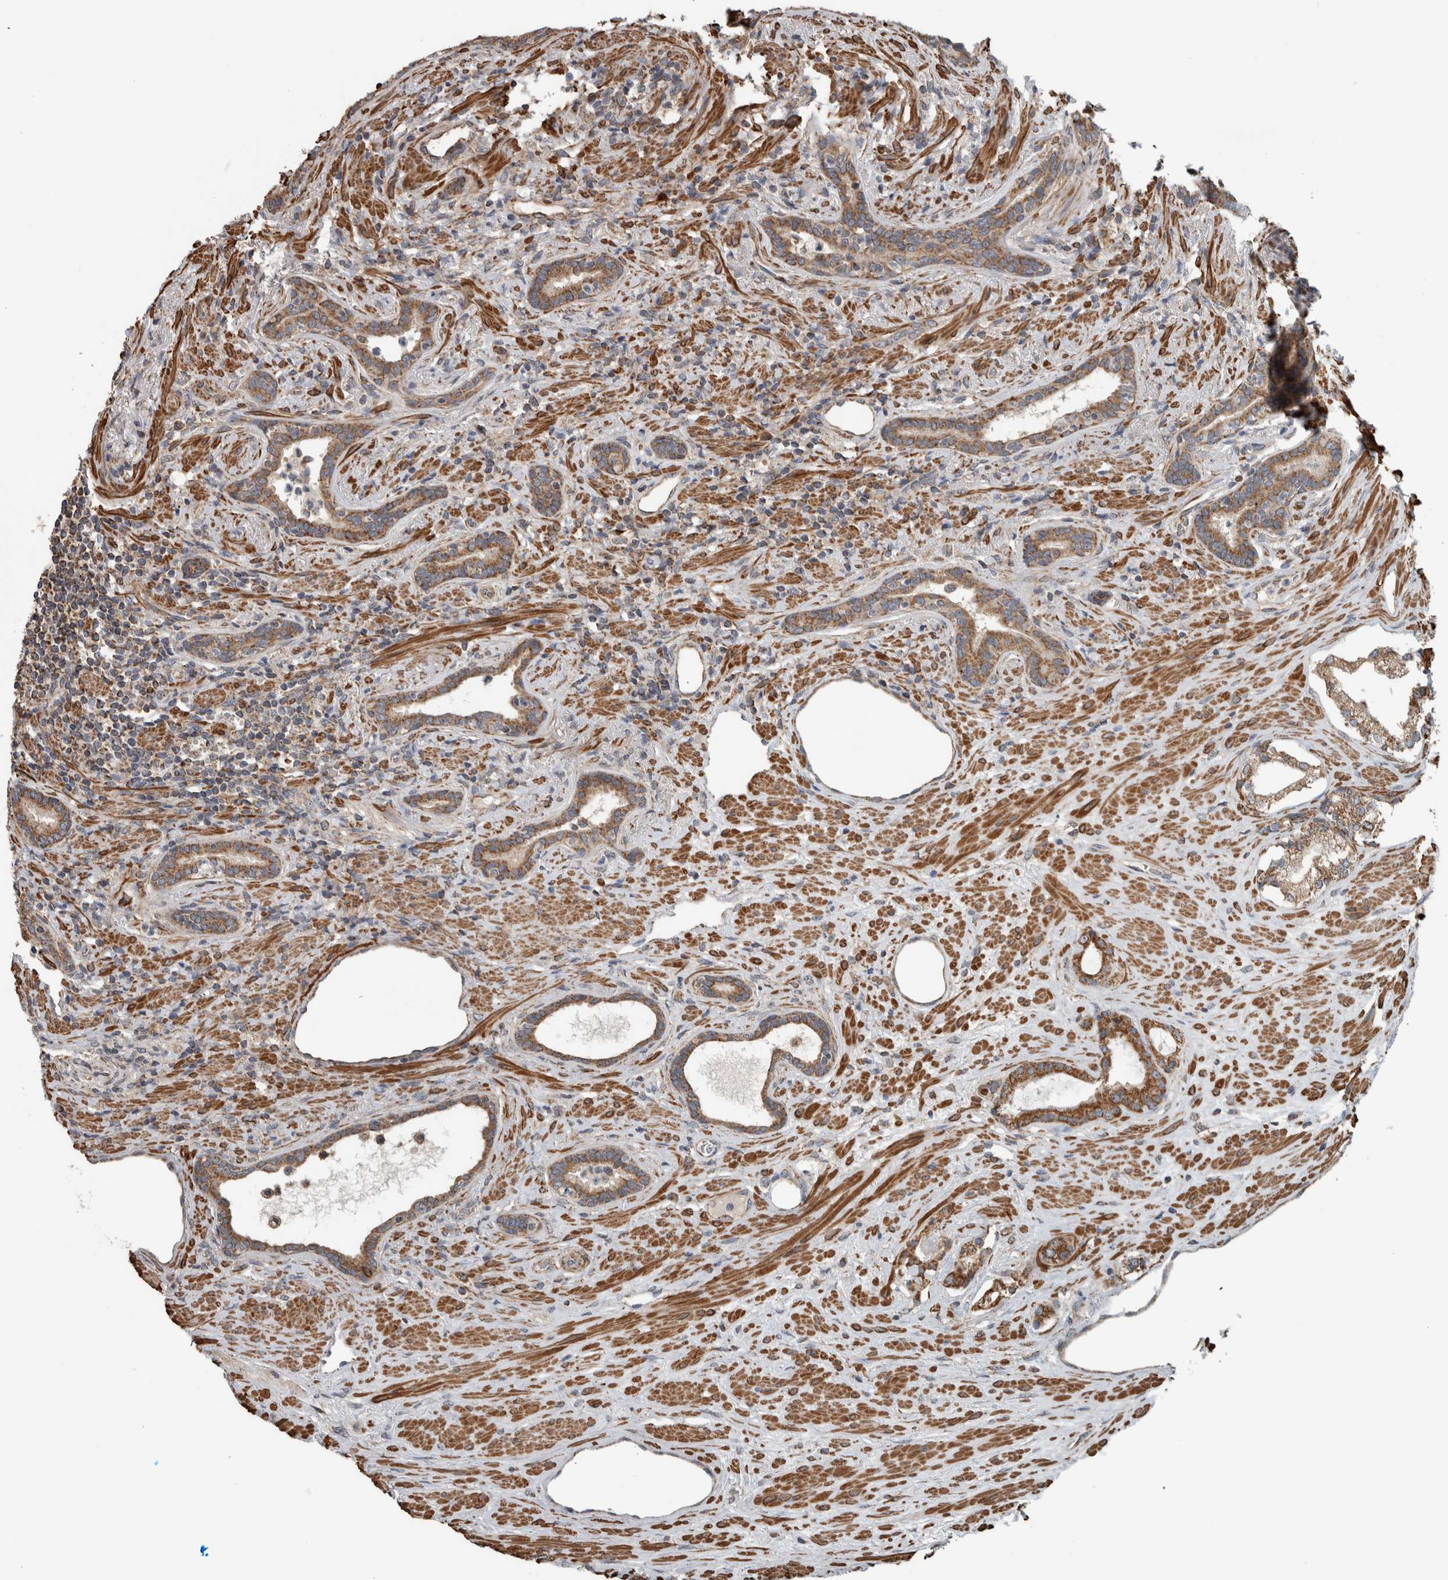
{"staining": {"intensity": "moderate", "quantity": ">75%", "location": "cytoplasmic/membranous"}, "tissue": "prostate cancer", "cell_type": "Tumor cells", "image_type": "cancer", "snomed": [{"axis": "morphology", "description": "Adenocarcinoma, High grade"}, {"axis": "topography", "description": "Prostate"}], "caption": "IHC of adenocarcinoma (high-grade) (prostate) exhibits medium levels of moderate cytoplasmic/membranous expression in about >75% of tumor cells.", "gene": "ARMC1", "patient": {"sex": "male", "age": 71}}